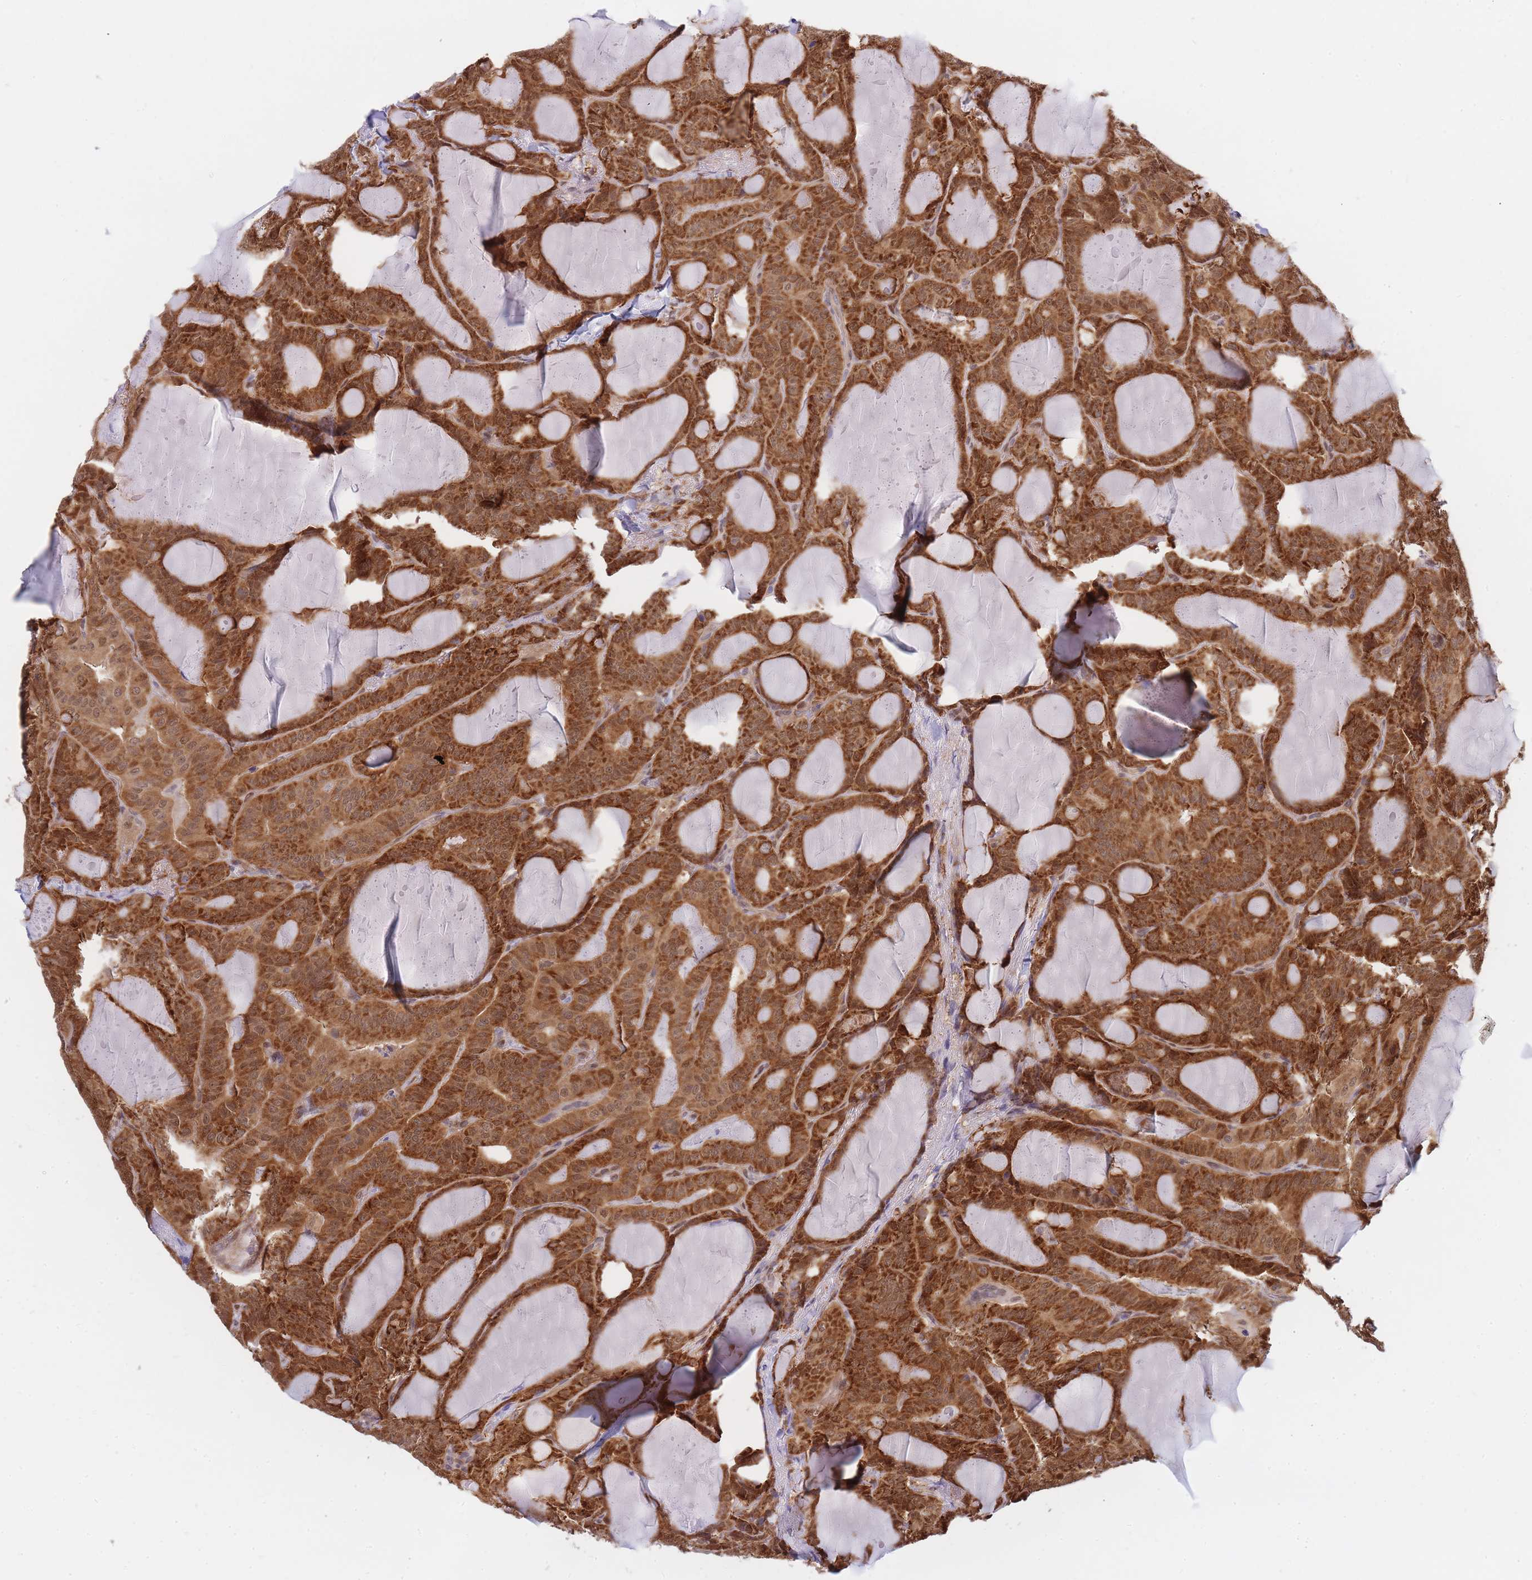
{"staining": {"intensity": "strong", "quantity": ">75%", "location": "cytoplasmic/membranous"}, "tissue": "thyroid cancer", "cell_type": "Tumor cells", "image_type": "cancer", "snomed": [{"axis": "morphology", "description": "Papillary adenocarcinoma, NOS"}, {"axis": "topography", "description": "Thyroid gland"}], "caption": "Papillary adenocarcinoma (thyroid) stained for a protein exhibits strong cytoplasmic/membranous positivity in tumor cells. (DAB (3,3'-diaminobenzidine) = brown stain, brightfield microscopy at high magnification).", "gene": "NSFL1C", "patient": {"sex": "female", "age": 68}}